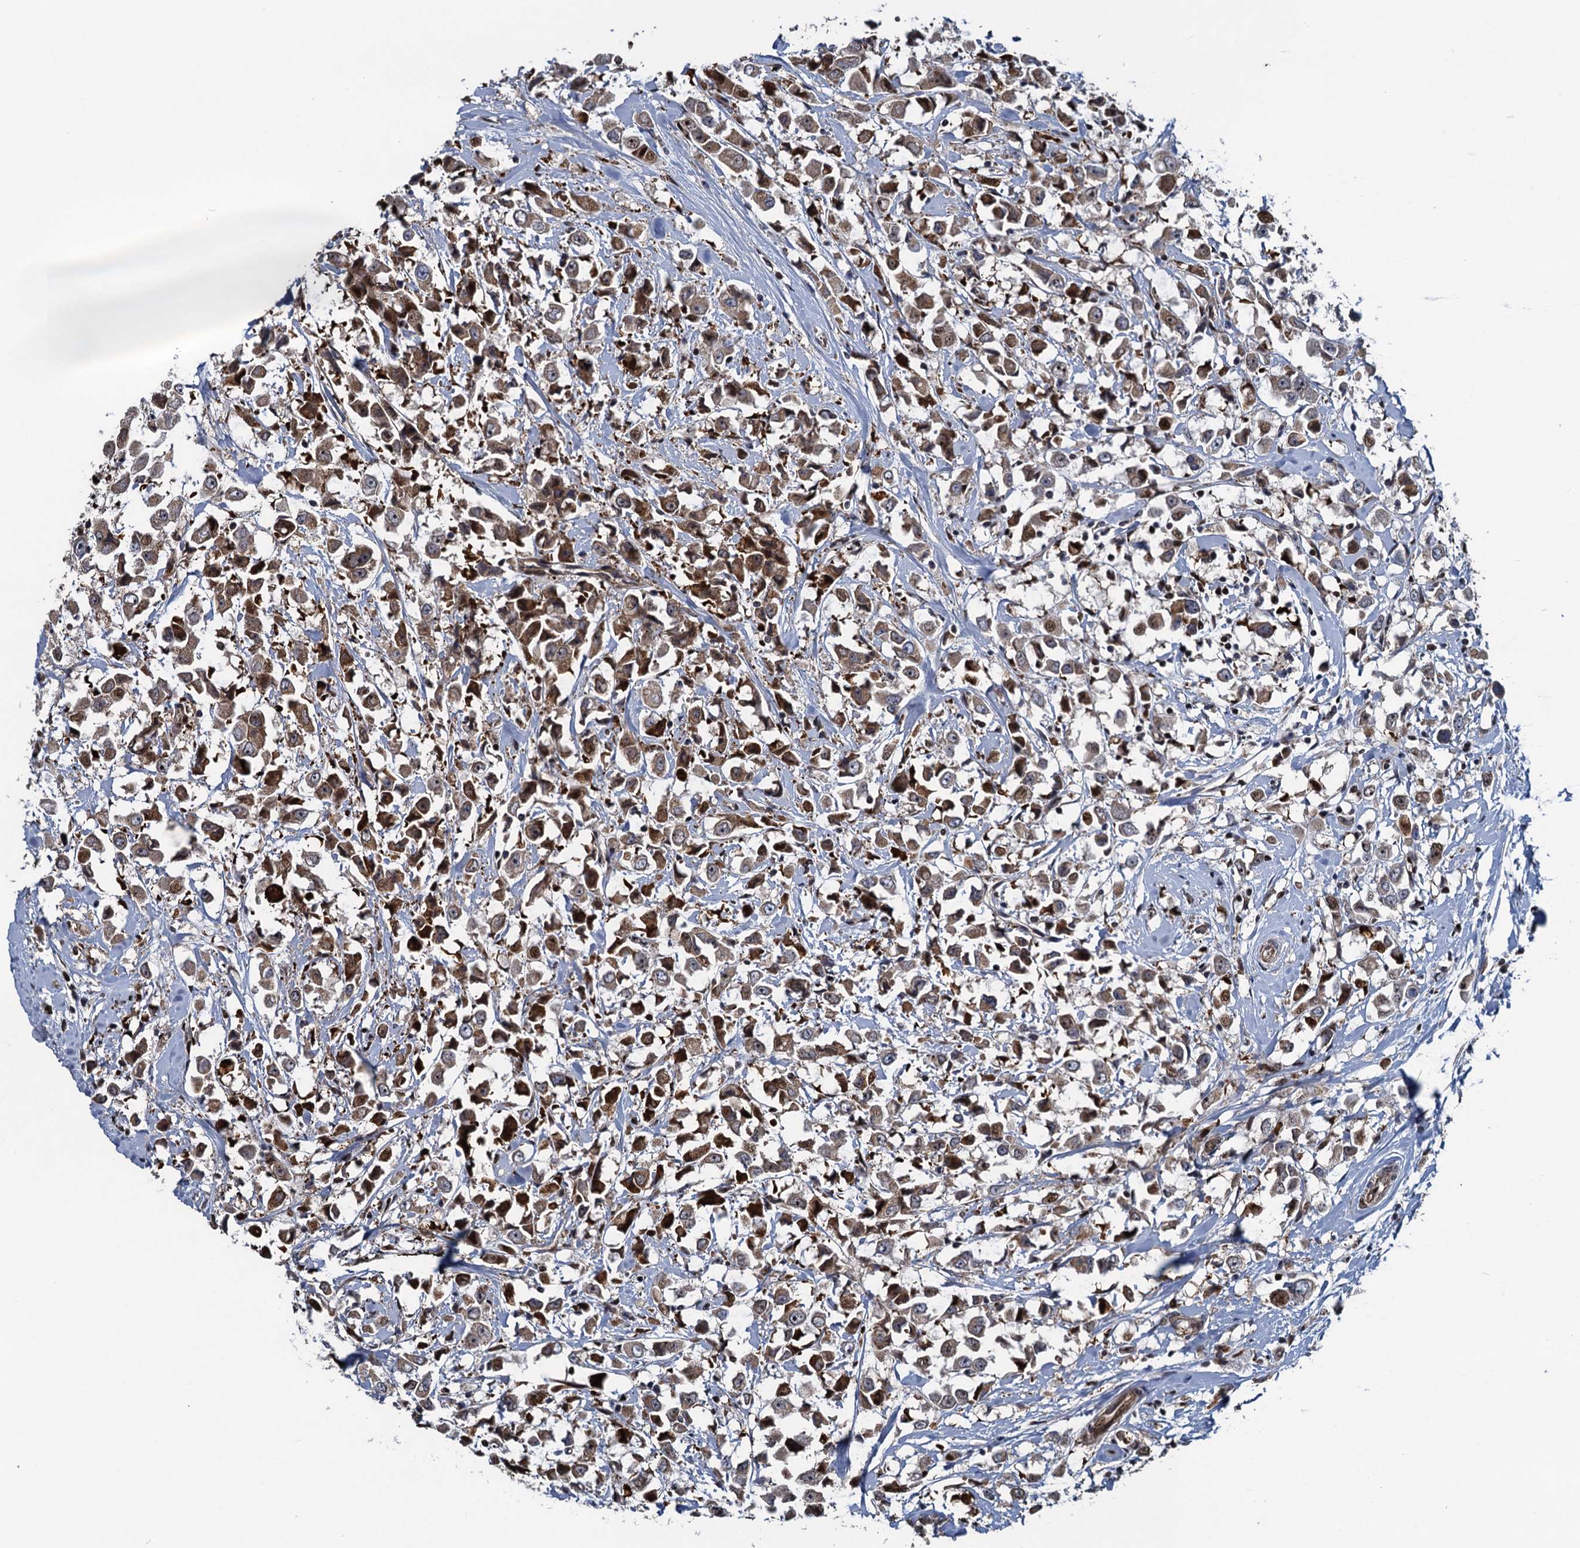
{"staining": {"intensity": "moderate", "quantity": ">75%", "location": "cytoplasmic/membranous,nuclear"}, "tissue": "breast cancer", "cell_type": "Tumor cells", "image_type": "cancer", "snomed": [{"axis": "morphology", "description": "Duct carcinoma"}, {"axis": "topography", "description": "Breast"}], "caption": "The micrograph reveals staining of breast cancer (intraductal carcinoma), revealing moderate cytoplasmic/membranous and nuclear protein staining (brown color) within tumor cells.", "gene": "ATOSA", "patient": {"sex": "female", "age": 61}}